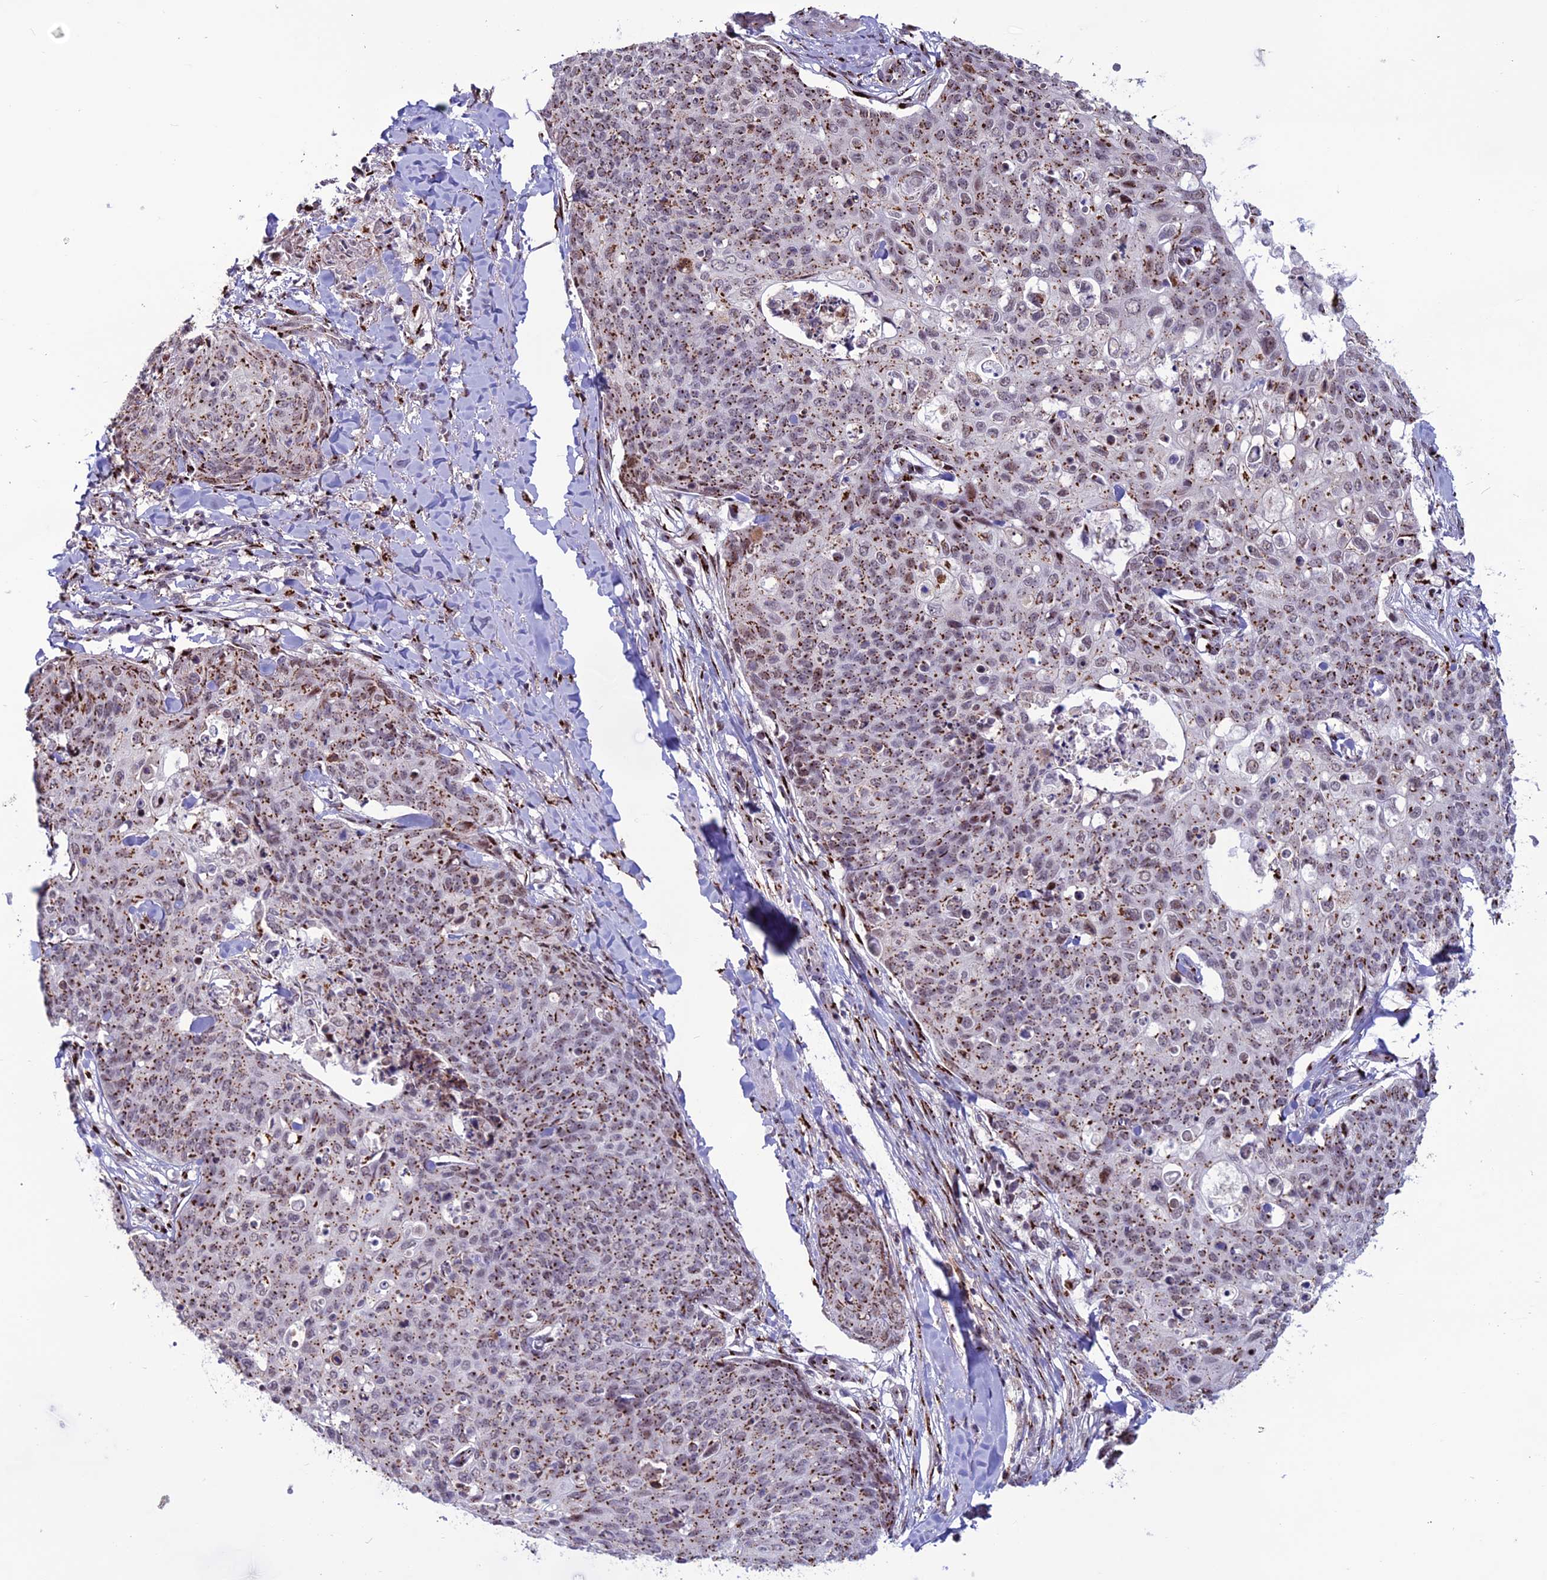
{"staining": {"intensity": "strong", "quantity": ">75%", "location": "cytoplasmic/membranous"}, "tissue": "skin cancer", "cell_type": "Tumor cells", "image_type": "cancer", "snomed": [{"axis": "morphology", "description": "Squamous cell carcinoma, NOS"}, {"axis": "topography", "description": "Skin"}, {"axis": "topography", "description": "Vulva"}], "caption": "This is an image of immunohistochemistry staining of skin squamous cell carcinoma, which shows strong staining in the cytoplasmic/membranous of tumor cells.", "gene": "PLEKHA4", "patient": {"sex": "female", "age": 85}}